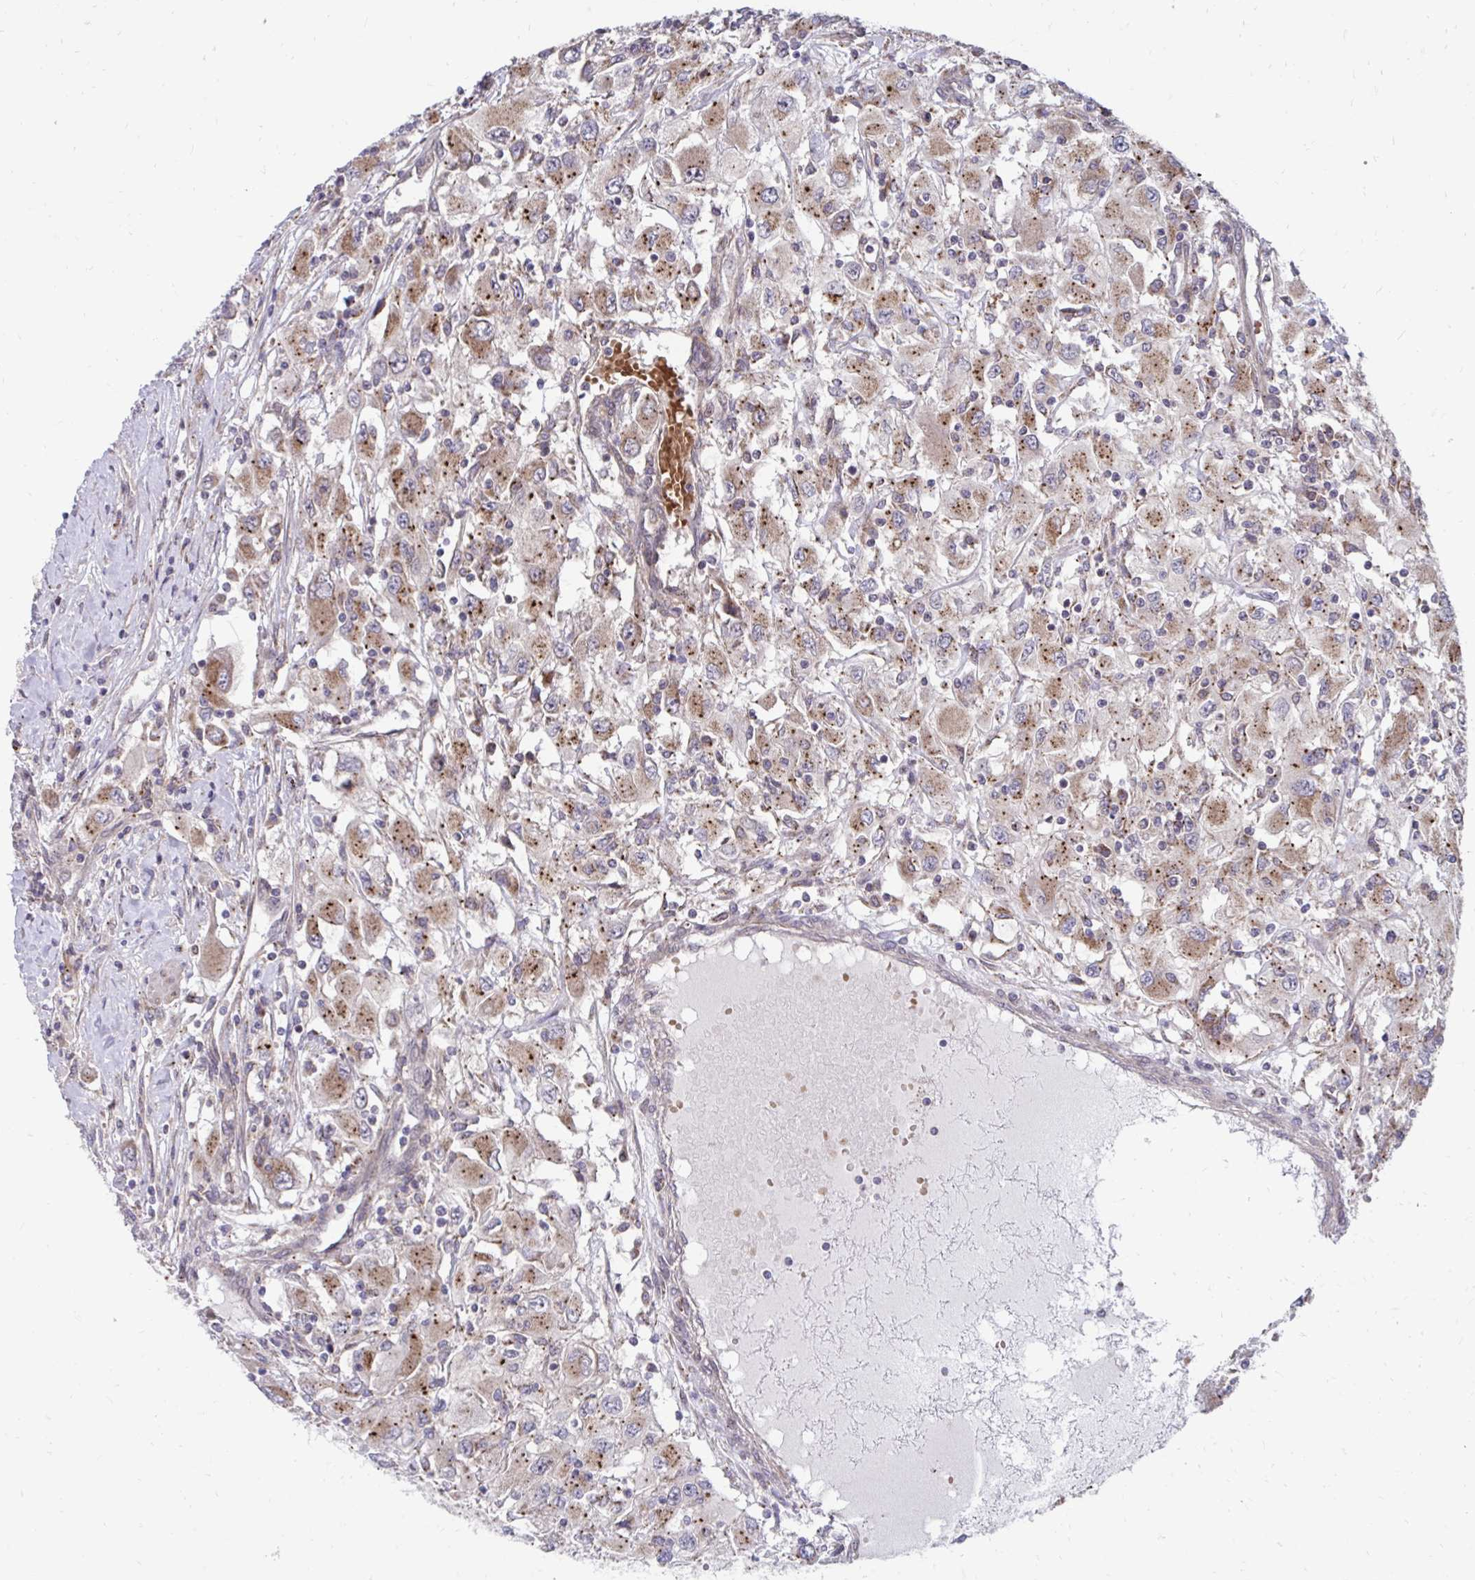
{"staining": {"intensity": "moderate", "quantity": ">75%", "location": "cytoplasmic/membranous"}, "tissue": "renal cancer", "cell_type": "Tumor cells", "image_type": "cancer", "snomed": [{"axis": "morphology", "description": "Adenocarcinoma, NOS"}, {"axis": "topography", "description": "Kidney"}], "caption": "Immunohistochemistry (DAB (3,3'-diaminobenzidine)) staining of human renal cancer (adenocarcinoma) reveals moderate cytoplasmic/membranous protein staining in approximately >75% of tumor cells.", "gene": "ITPR2", "patient": {"sex": "female", "age": 67}}